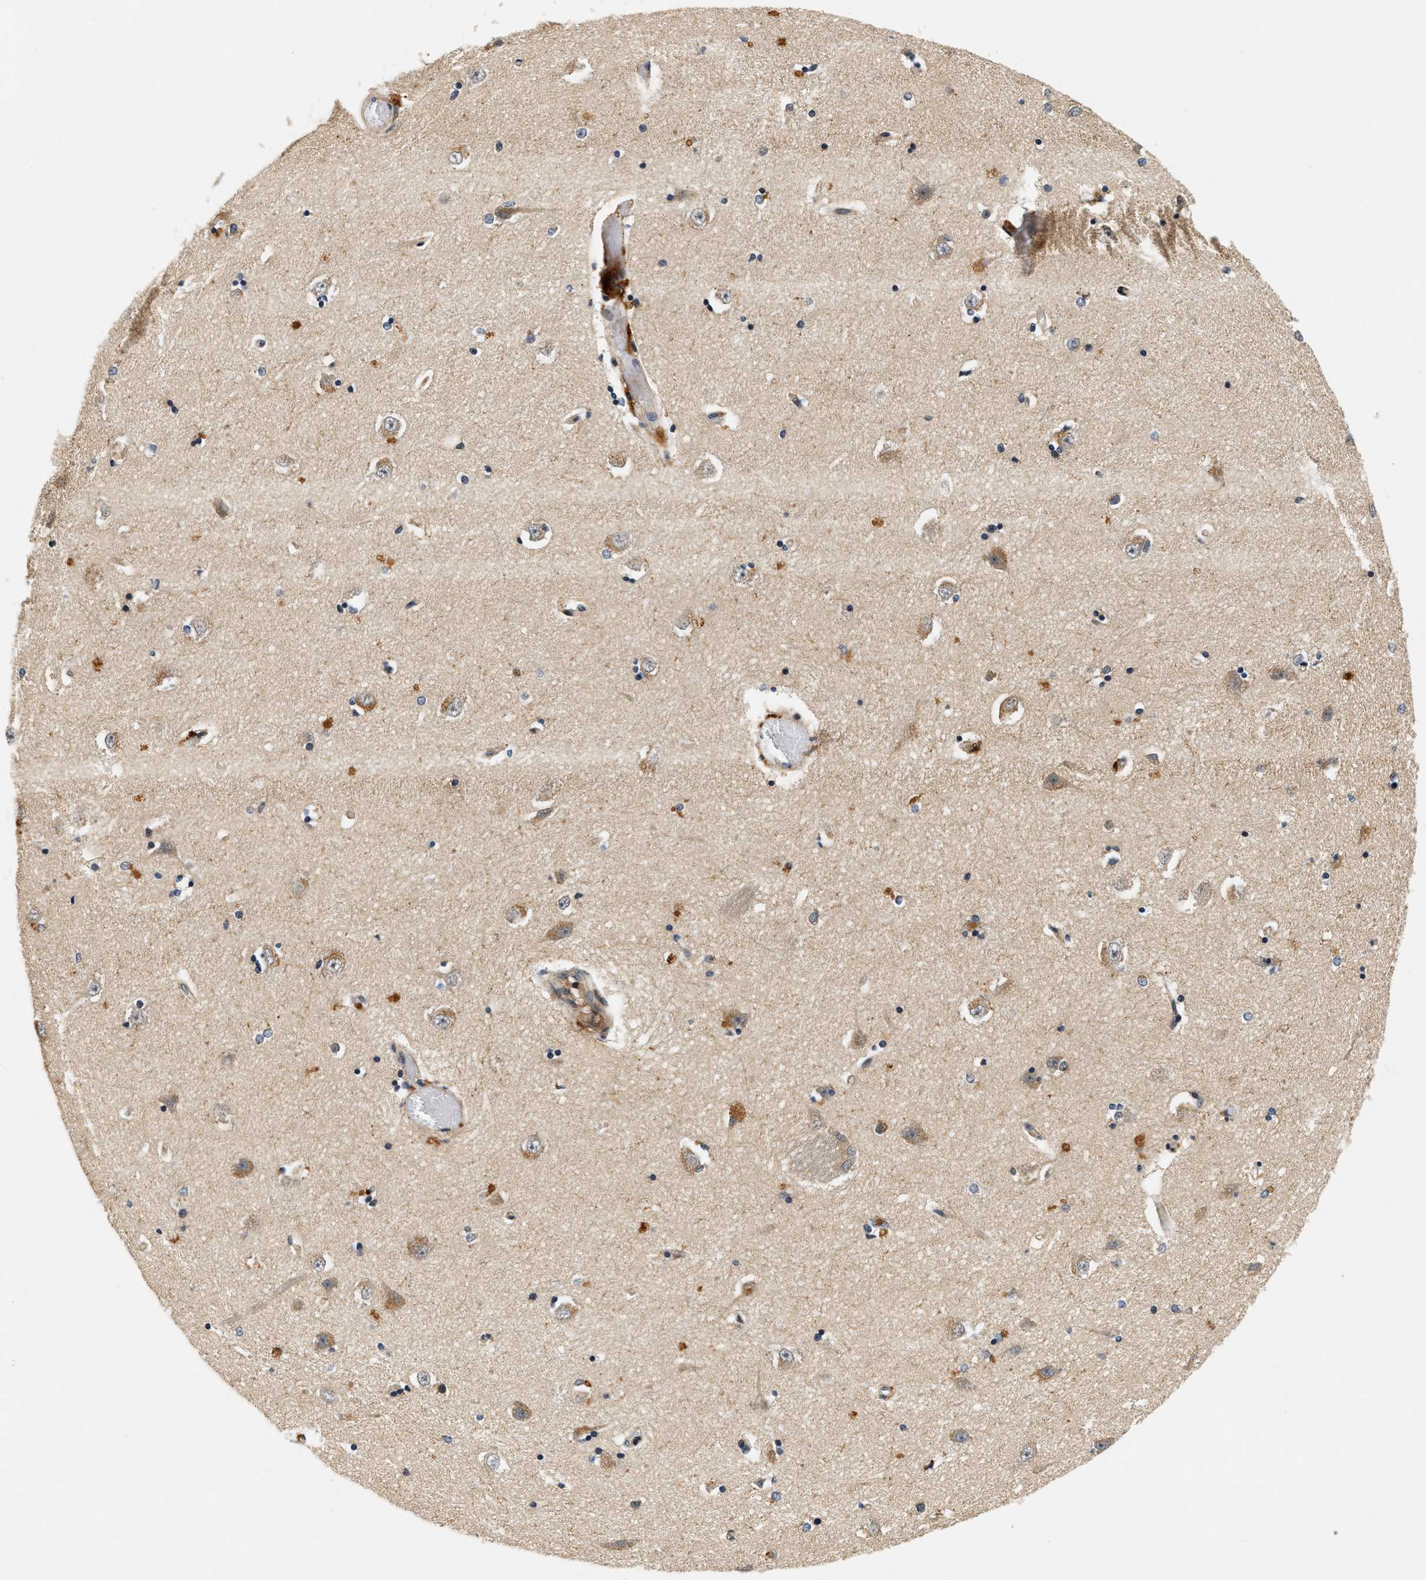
{"staining": {"intensity": "moderate", "quantity": "25%-75%", "location": "cytoplasmic/membranous"}, "tissue": "hippocampus", "cell_type": "Glial cells", "image_type": "normal", "snomed": [{"axis": "morphology", "description": "Normal tissue, NOS"}, {"axis": "topography", "description": "Hippocampus"}], "caption": "Protein staining displays moderate cytoplasmic/membranous staining in approximately 25%-75% of glial cells in unremarkable hippocampus.", "gene": "SAMD9", "patient": {"sex": "male", "age": 45}}